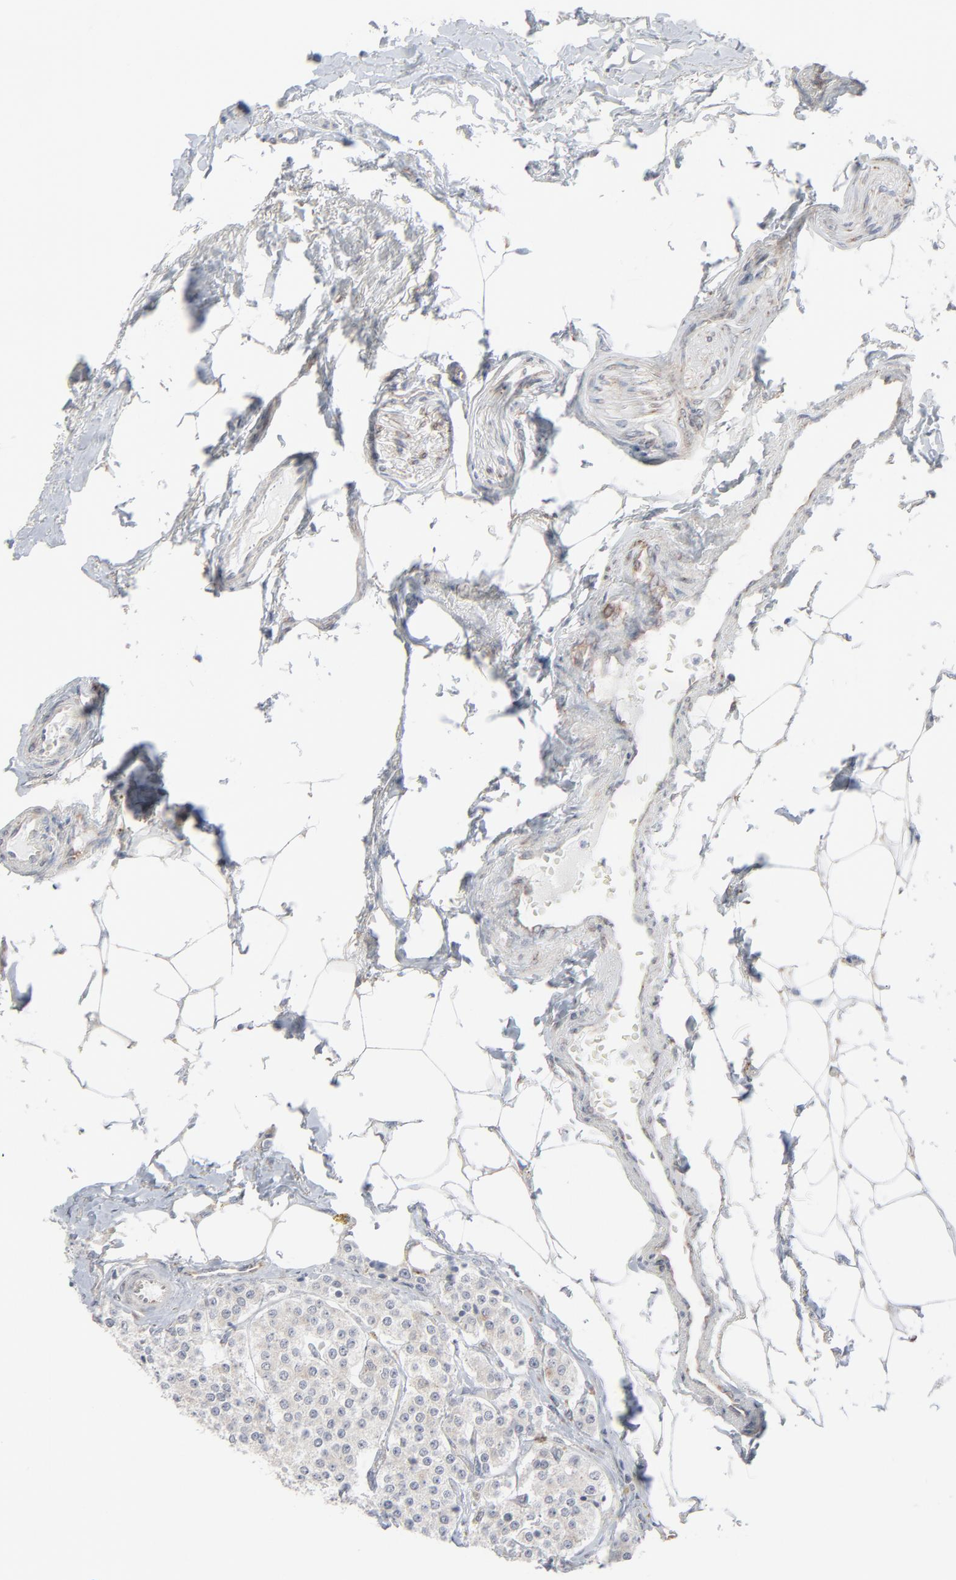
{"staining": {"intensity": "weak", "quantity": "25%-75%", "location": "cytoplasmic/membranous"}, "tissue": "carcinoid", "cell_type": "Tumor cells", "image_type": "cancer", "snomed": [{"axis": "morphology", "description": "Carcinoid, malignant, NOS"}, {"axis": "topography", "description": "Colon"}], "caption": "Immunohistochemistry histopathology image of neoplastic tissue: malignant carcinoid stained using IHC exhibits low levels of weak protein expression localized specifically in the cytoplasmic/membranous of tumor cells, appearing as a cytoplasmic/membranous brown color.", "gene": "KDSR", "patient": {"sex": "female", "age": 61}}